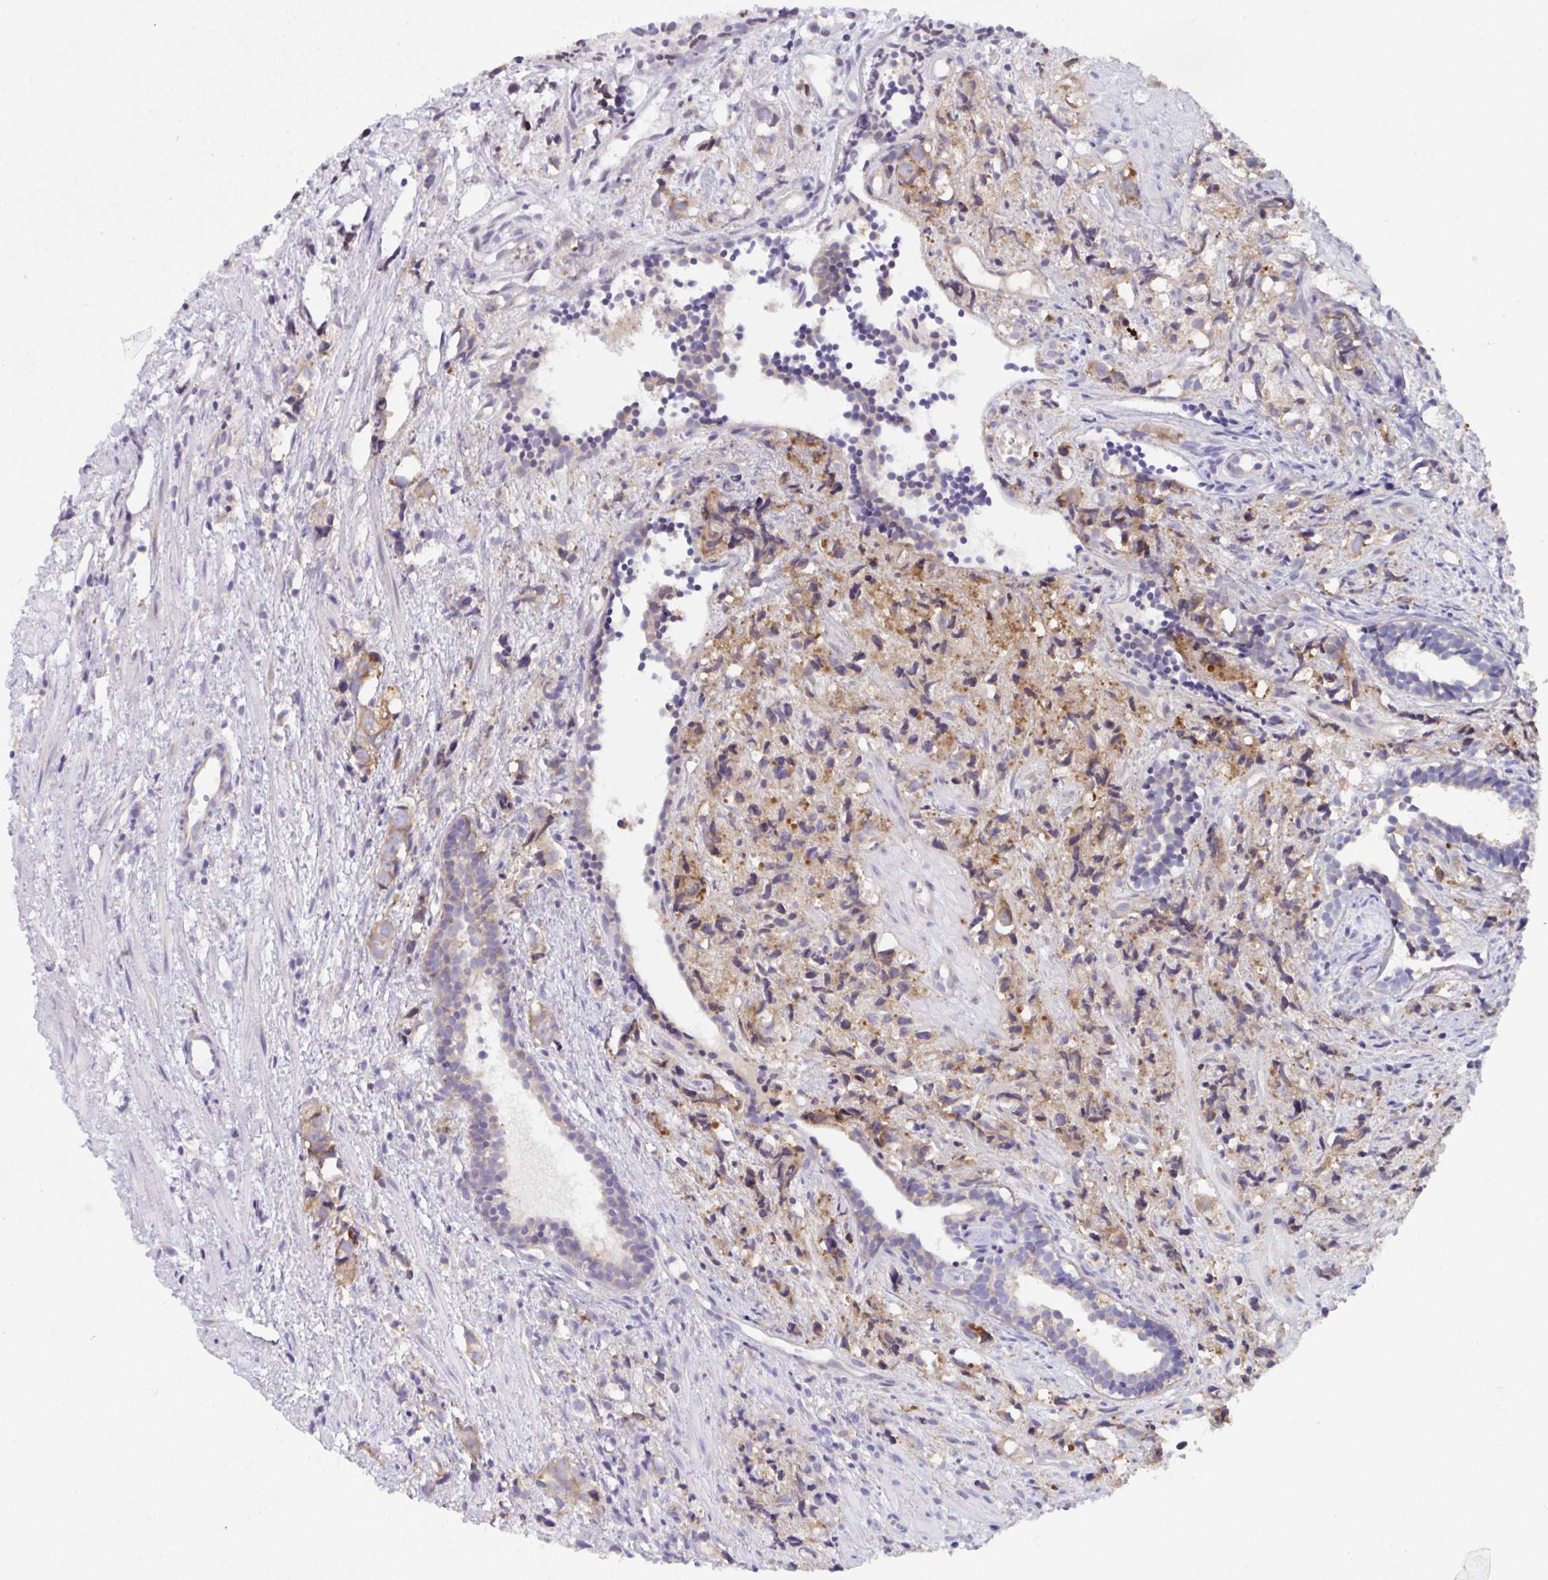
{"staining": {"intensity": "moderate", "quantity": "<25%", "location": "cytoplasmic/membranous"}, "tissue": "prostate cancer", "cell_type": "Tumor cells", "image_type": "cancer", "snomed": [{"axis": "morphology", "description": "Adenocarcinoma, High grade"}, {"axis": "topography", "description": "Prostate"}], "caption": "An image showing moderate cytoplasmic/membranous positivity in about <25% of tumor cells in prostate adenocarcinoma (high-grade), as visualized by brown immunohistochemical staining.", "gene": "FAU", "patient": {"sex": "male", "age": 58}}